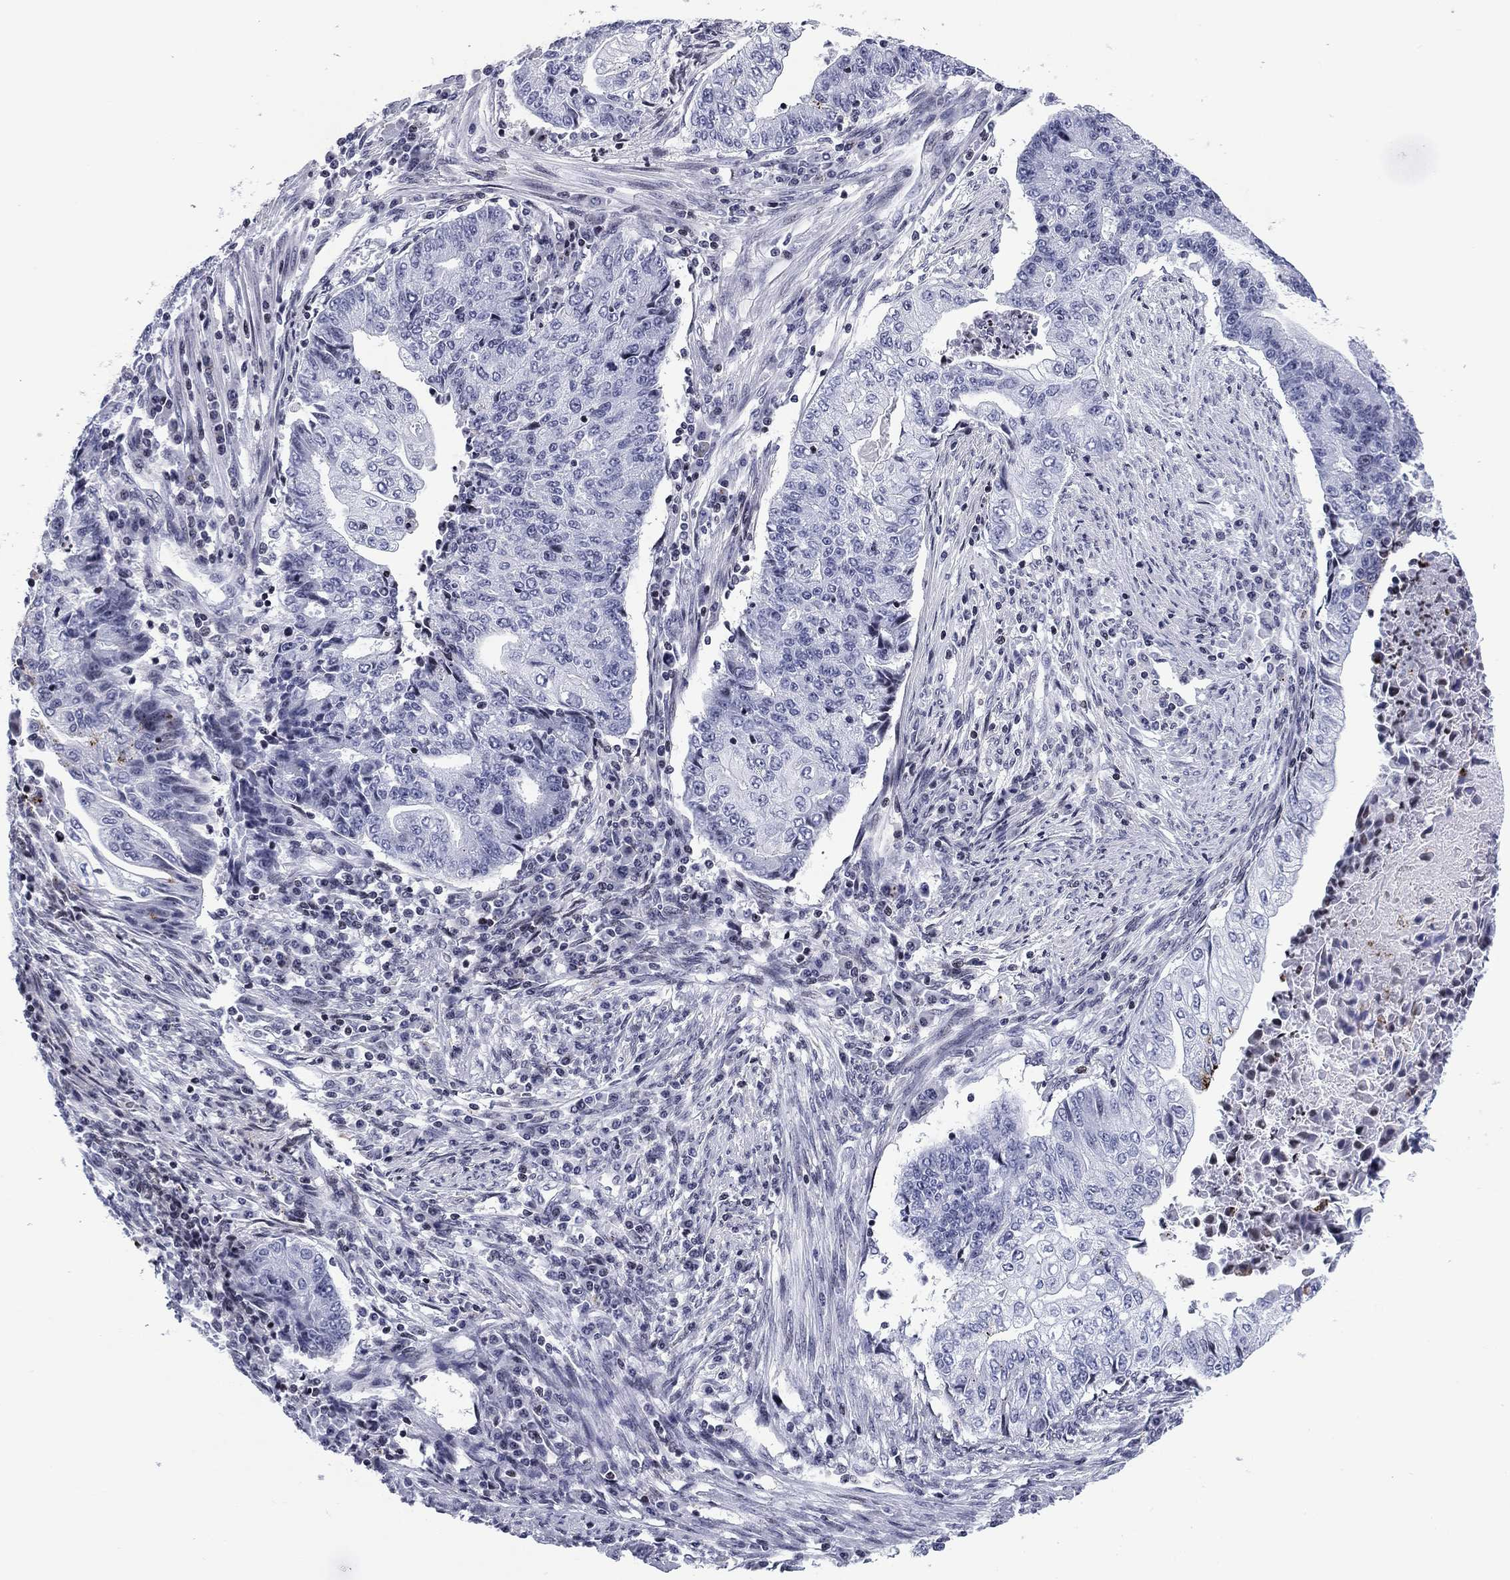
{"staining": {"intensity": "negative", "quantity": "none", "location": "none"}, "tissue": "endometrial cancer", "cell_type": "Tumor cells", "image_type": "cancer", "snomed": [{"axis": "morphology", "description": "Adenocarcinoma, NOS"}, {"axis": "topography", "description": "Uterus"}, {"axis": "topography", "description": "Endometrium"}], "caption": "Immunohistochemical staining of human adenocarcinoma (endometrial) displays no significant positivity in tumor cells. The staining was performed using DAB to visualize the protein expression in brown, while the nuclei were stained in blue with hematoxylin (Magnification: 20x).", "gene": "CCDC144A", "patient": {"sex": "female", "age": 54}}